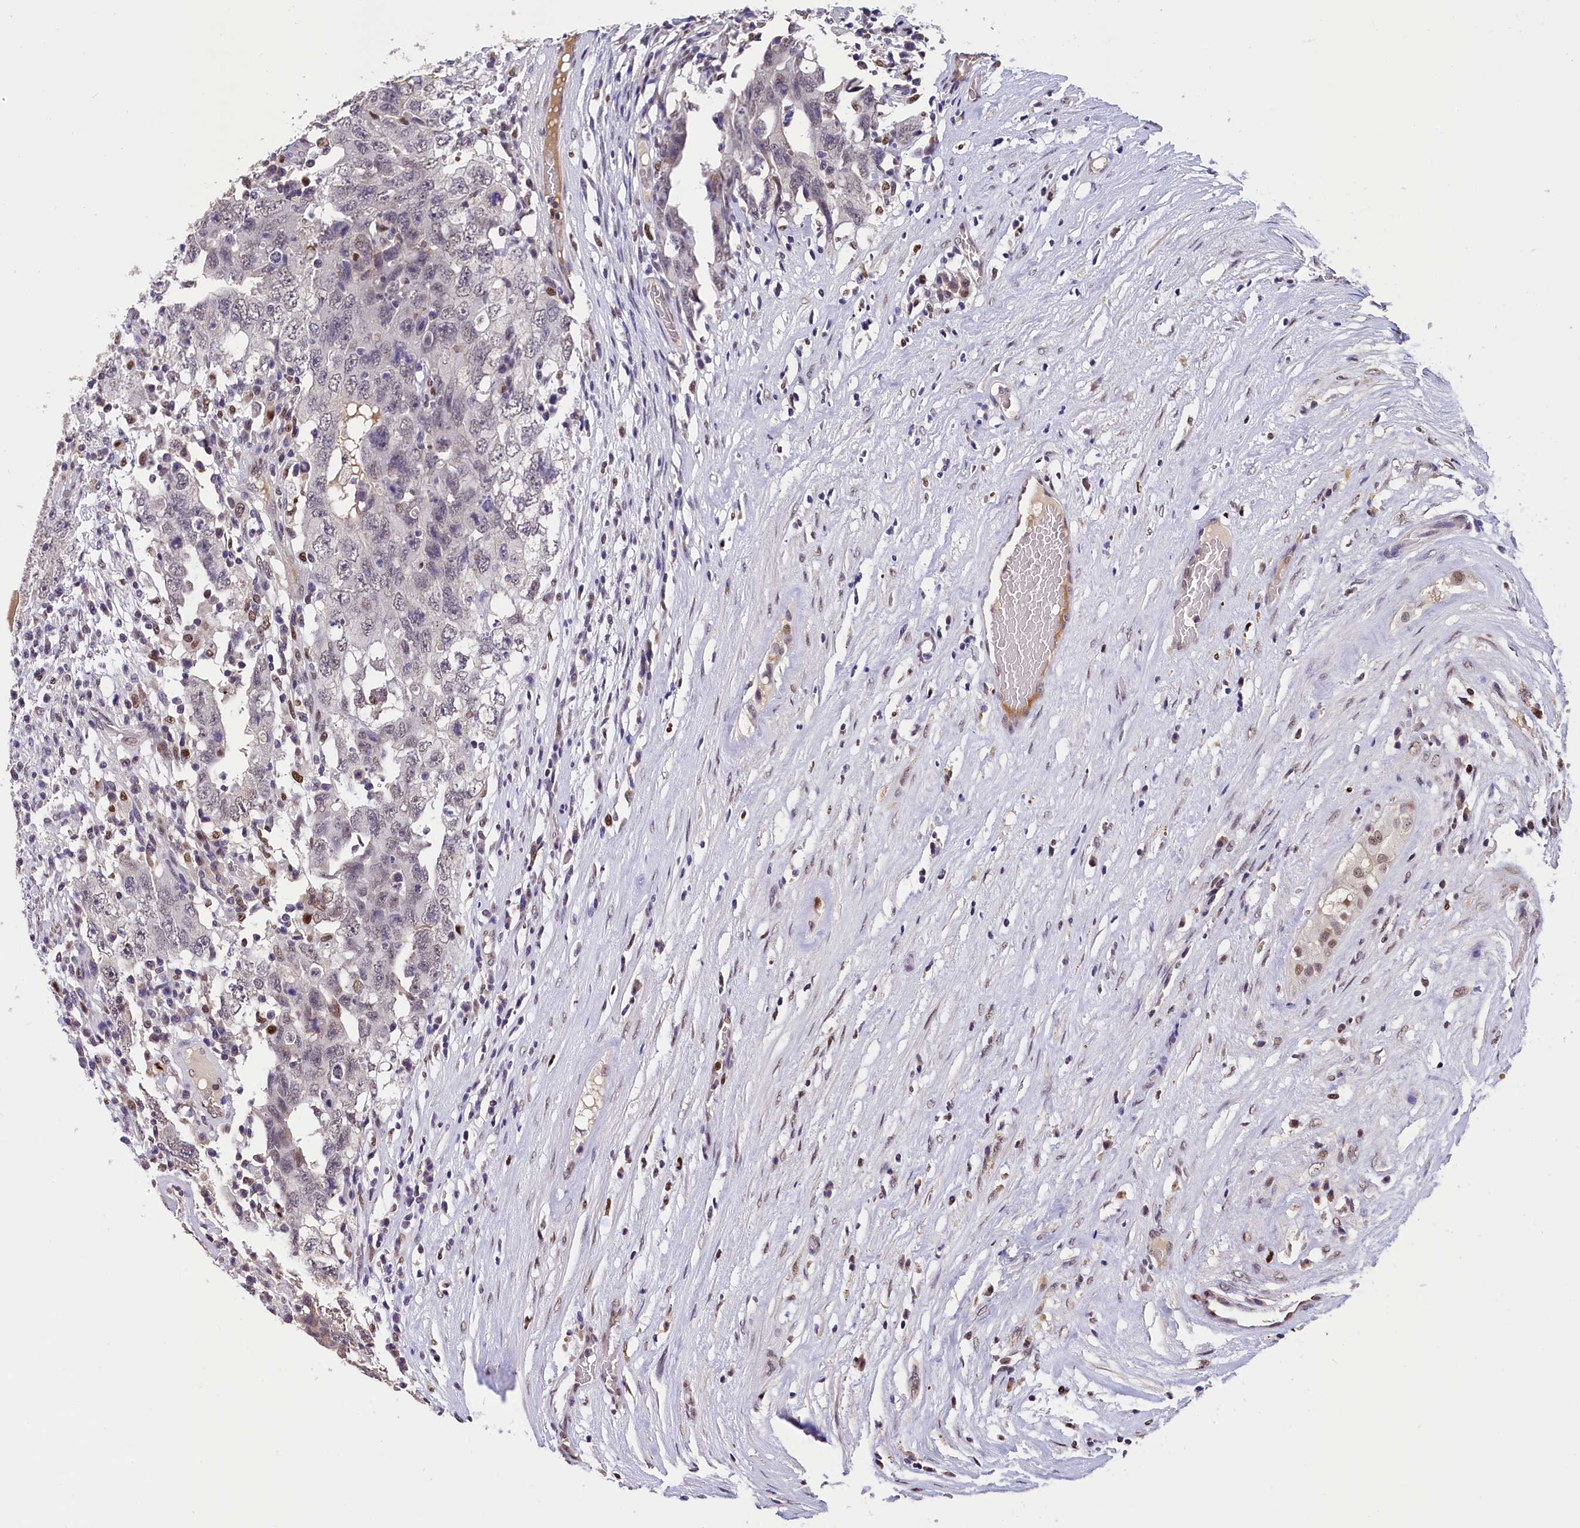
{"staining": {"intensity": "negative", "quantity": "none", "location": "none"}, "tissue": "testis cancer", "cell_type": "Tumor cells", "image_type": "cancer", "snomed": [{"axis": "morphology", "description": "Carcinoma, Embryonal, NOS"}, {"axis": "topography", "description": "Testis"}], "caption": "This is an immunohistochemistry image of human testis cancer. There is no expression in tumor cells.", "gene": "HECTD4", "patient": {"sex": "male", "age": 26}}